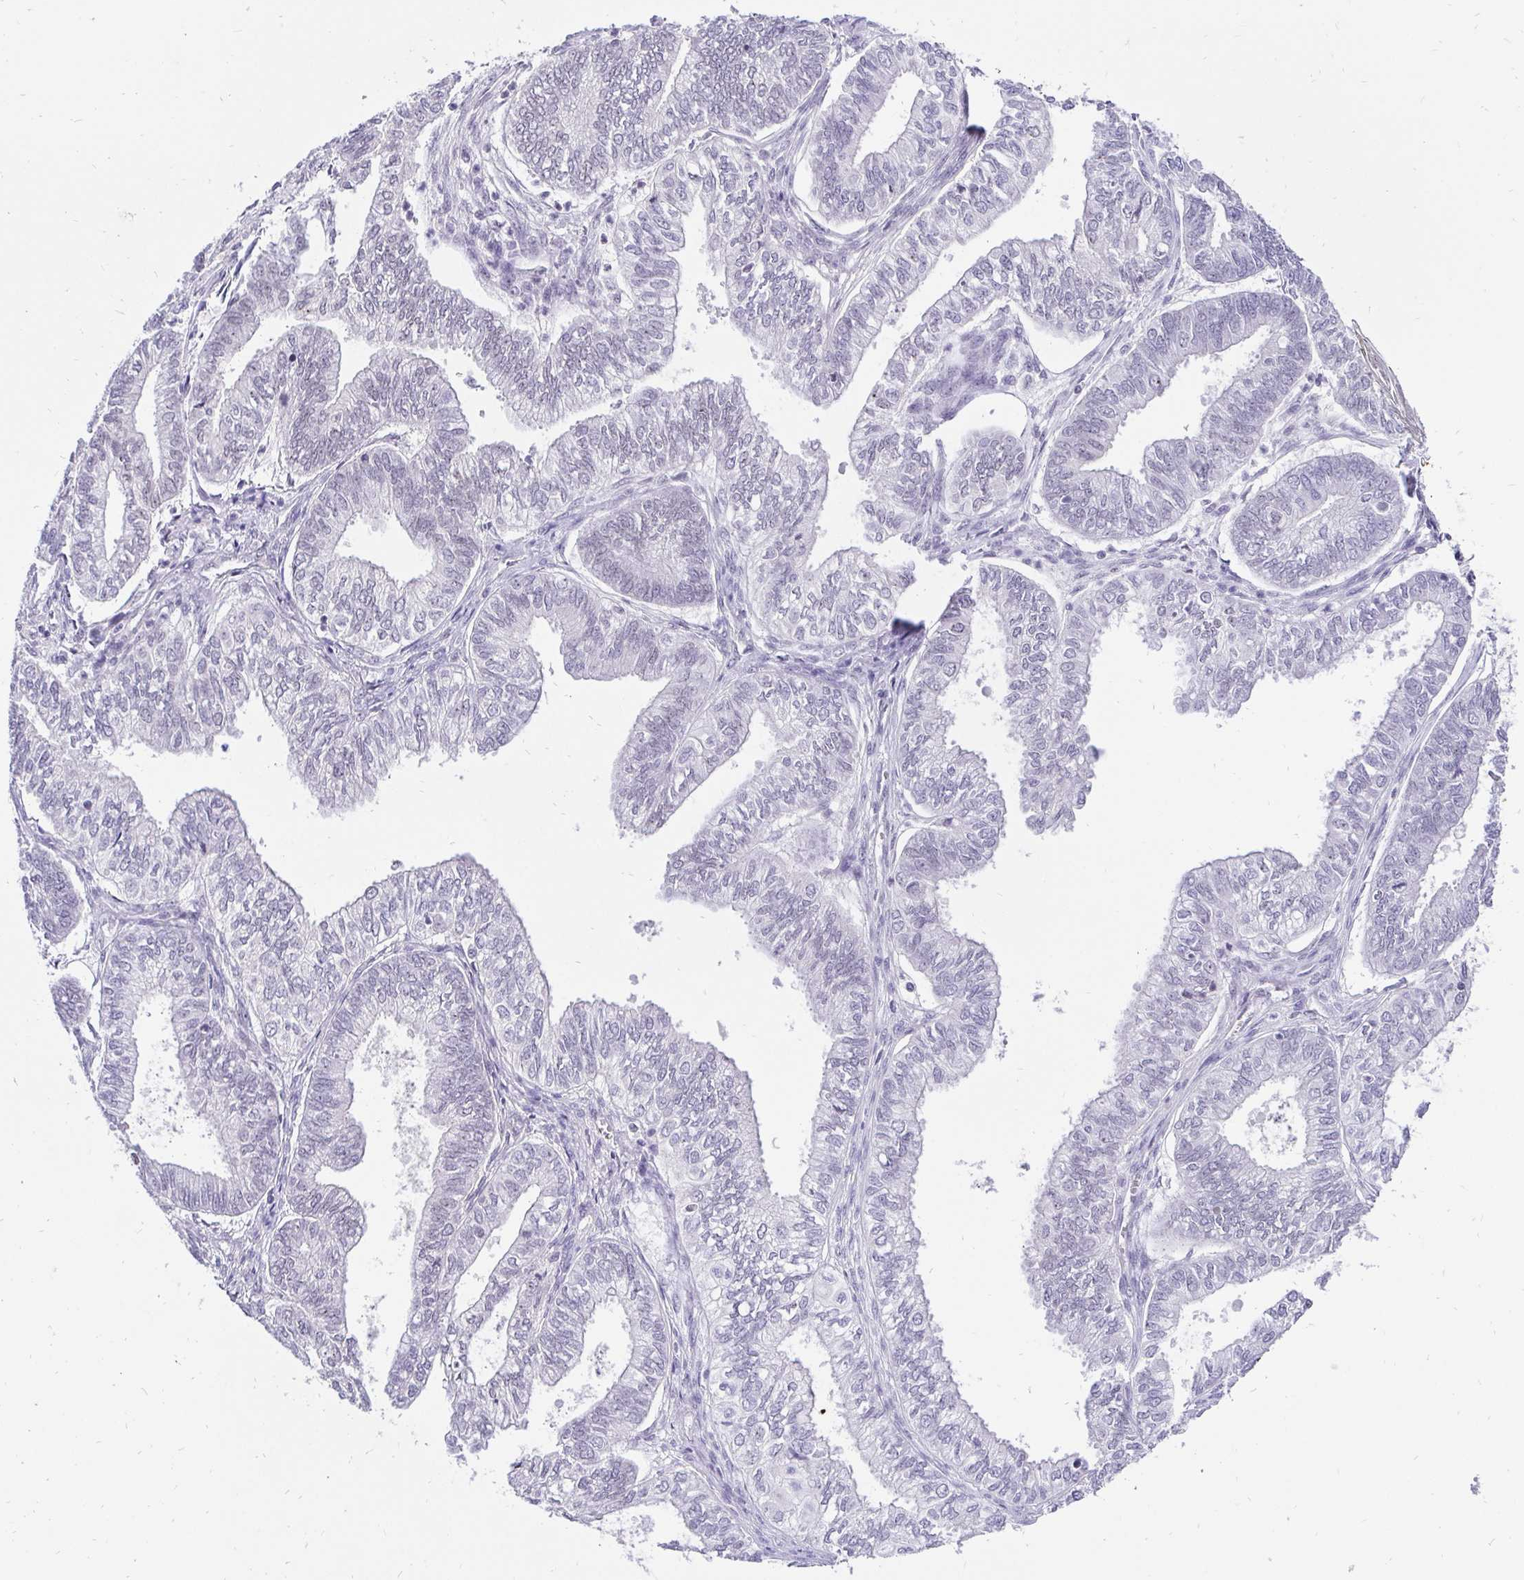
{"staining": {"intensity": "negative", "quantity": "none", "location": "none"}, "tissue": "ovarian cancer", "cell_type": "Tumor cells", "image_type": "cancer", "snomed": [{"axis": "morphology", "description": "Carcinoma, endometroid"}, {"axis": "topography", "description": "Ovary"}], "caption": "This is an IHC photomicrograph of human endometroid carcinoma (ovarian). There is no expression in tumor cells.", "gene": "ZNF860", "patient": {"sex": "female", "age": 64}}